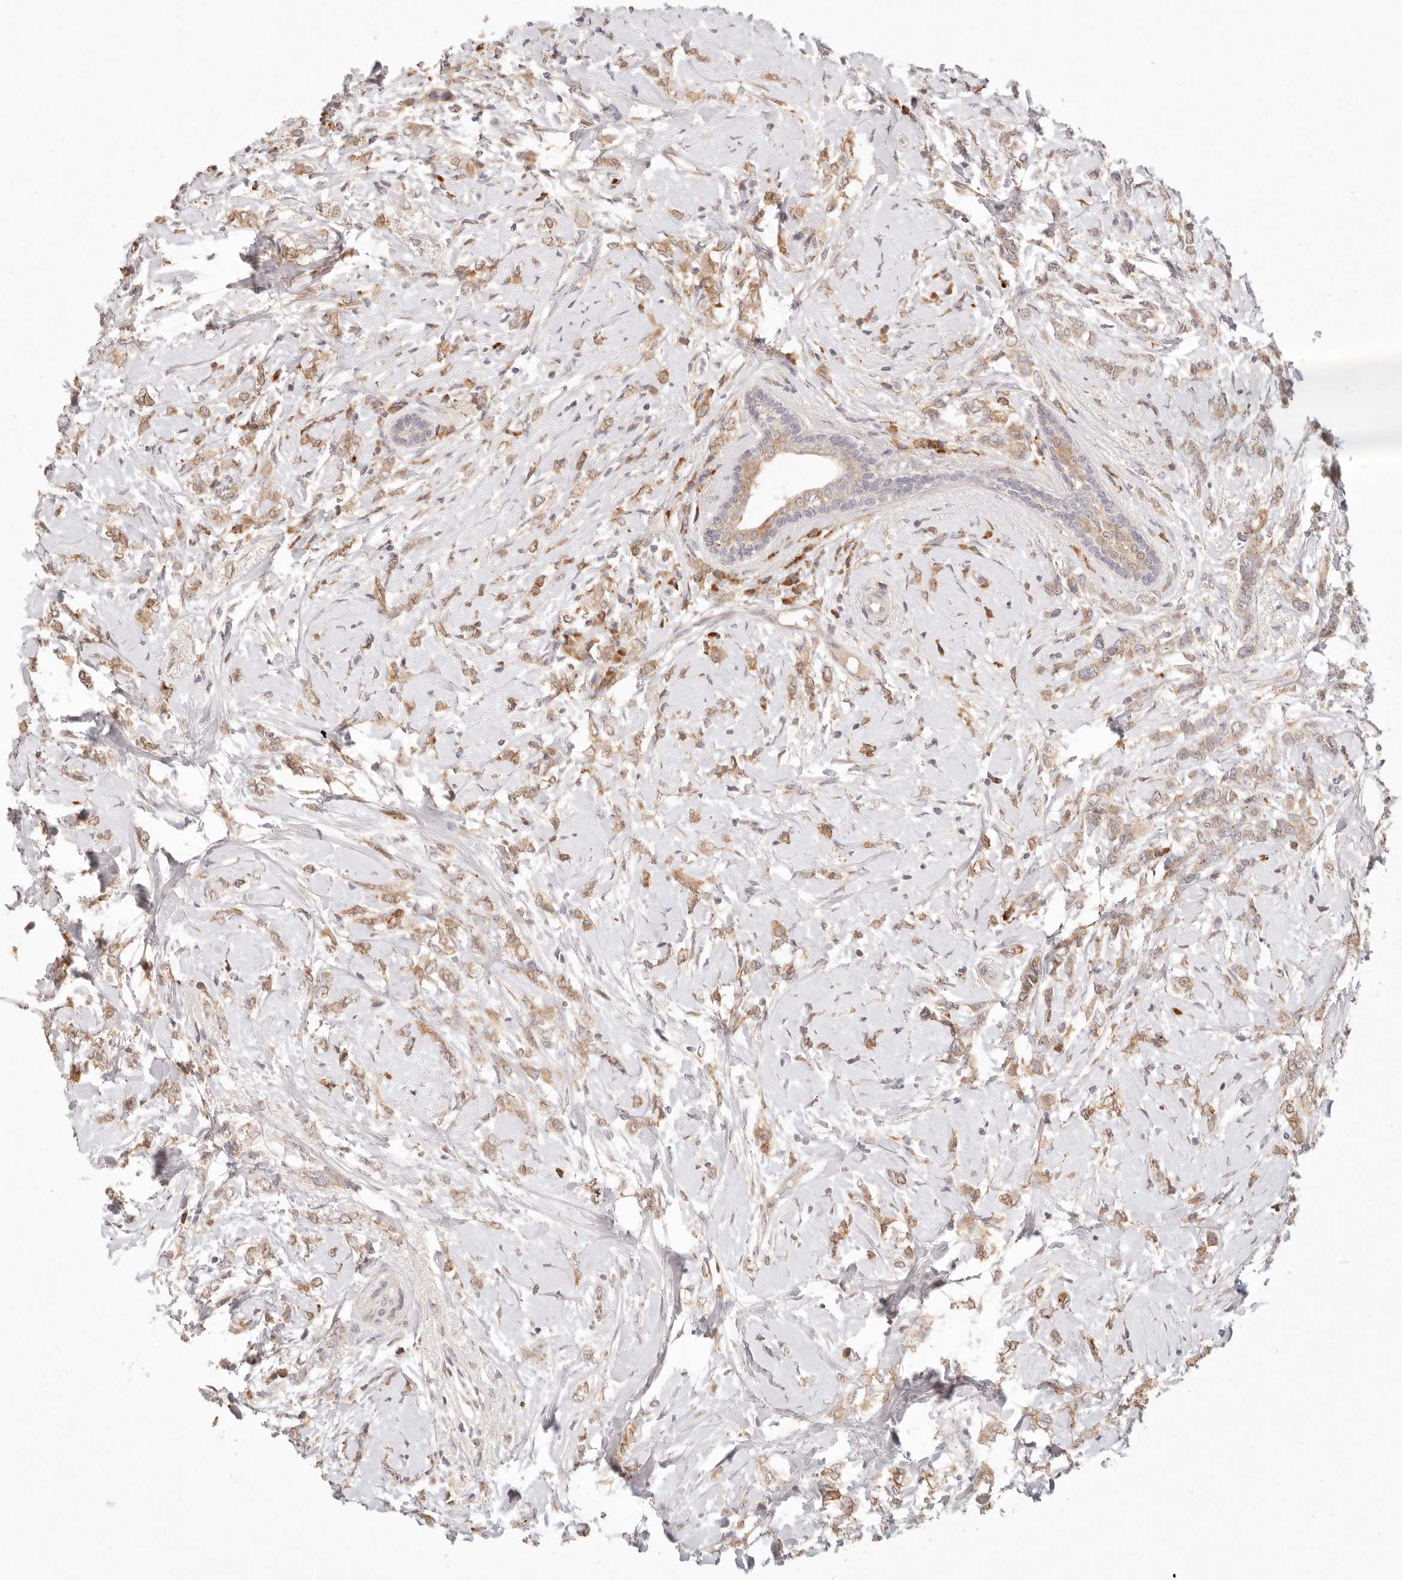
{"staining": {"intensity": "moderate", "quantity": ">75%", "location": "cytoplasmic/membranous"}, "tissue": "breast cancer", "cell_type": "Tumor cells", "image_type": "cancer", "snomed": [{"axis": "morphology", "description": "Normal tissue, NOS"}, {"axis": "morphology", "description": "Lobular carcinoma"}, {"axis": "topography", "description": "Breast"}], "caption": "A brown stain shows moderate cytoplasmic/membranous positivity of a protein in human breast cancer tumor cells.", "gene": "C1orf127", "patient": {"sex": "female", "age": 47}}